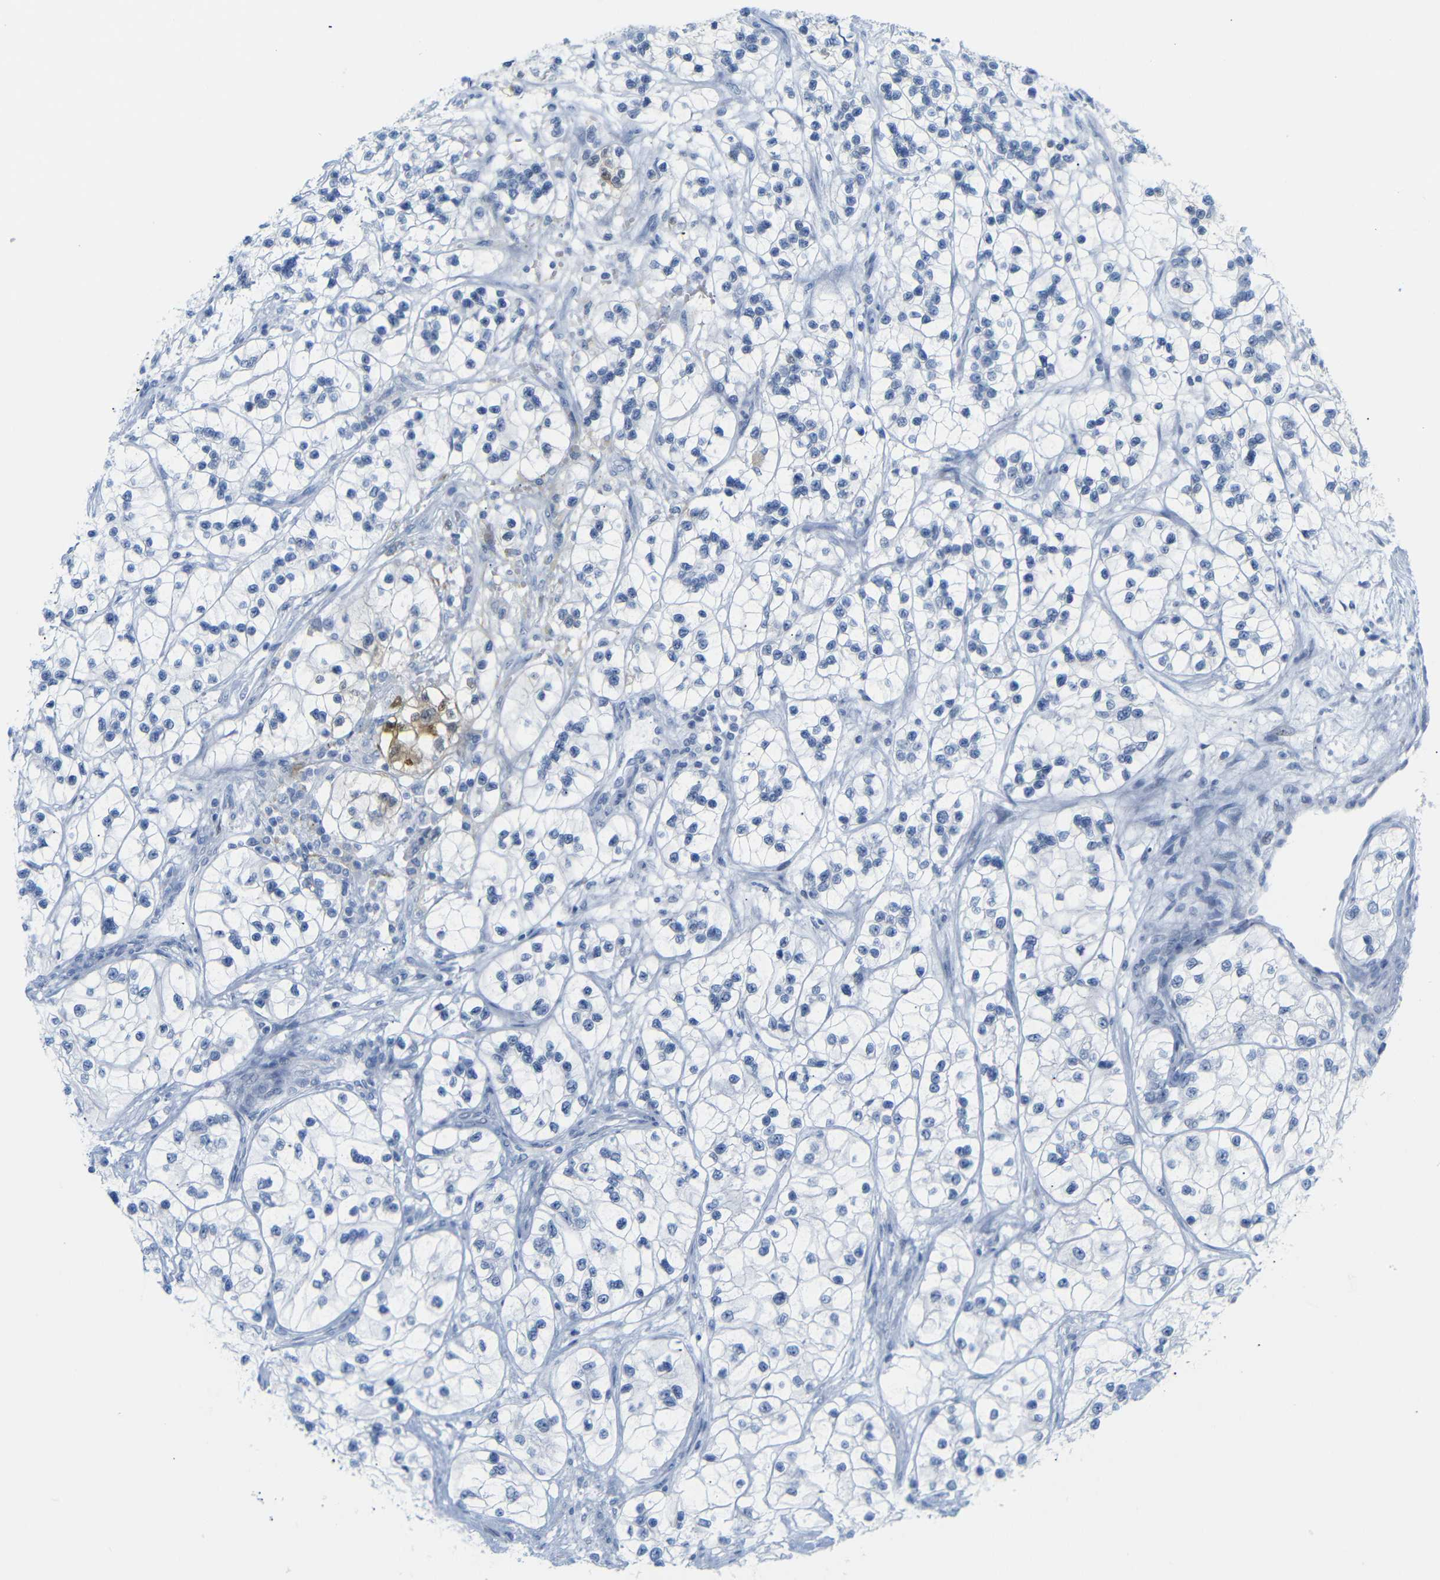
{"staining": {"intensity": "weak", "quantity": "<25%", "location": "cytoplasmic/membranous"}, "tissue": "renal cancer", "cell_type": "Tumor cells", "image_type": "cancer", "snomed": [{"axis": "morphology", "description": "Adenocarcinoma, NOS"}, {"axis": "topography", "description": "Kidney"}], "caption": "Immunohistochemistry (IHC) photomicrograph of neoplastic tissue: human renal adenocarcinoma stained with DAB (3,3'-diaminobenzidine) reveals no significant protein expression in tumor cells. (DAB (3,3'-diaminobenzidine) IHC visualized using brightfield microscopy, high magnification).", "gene": "MT1A", "patient": {"sex": "female", "age": 57}}